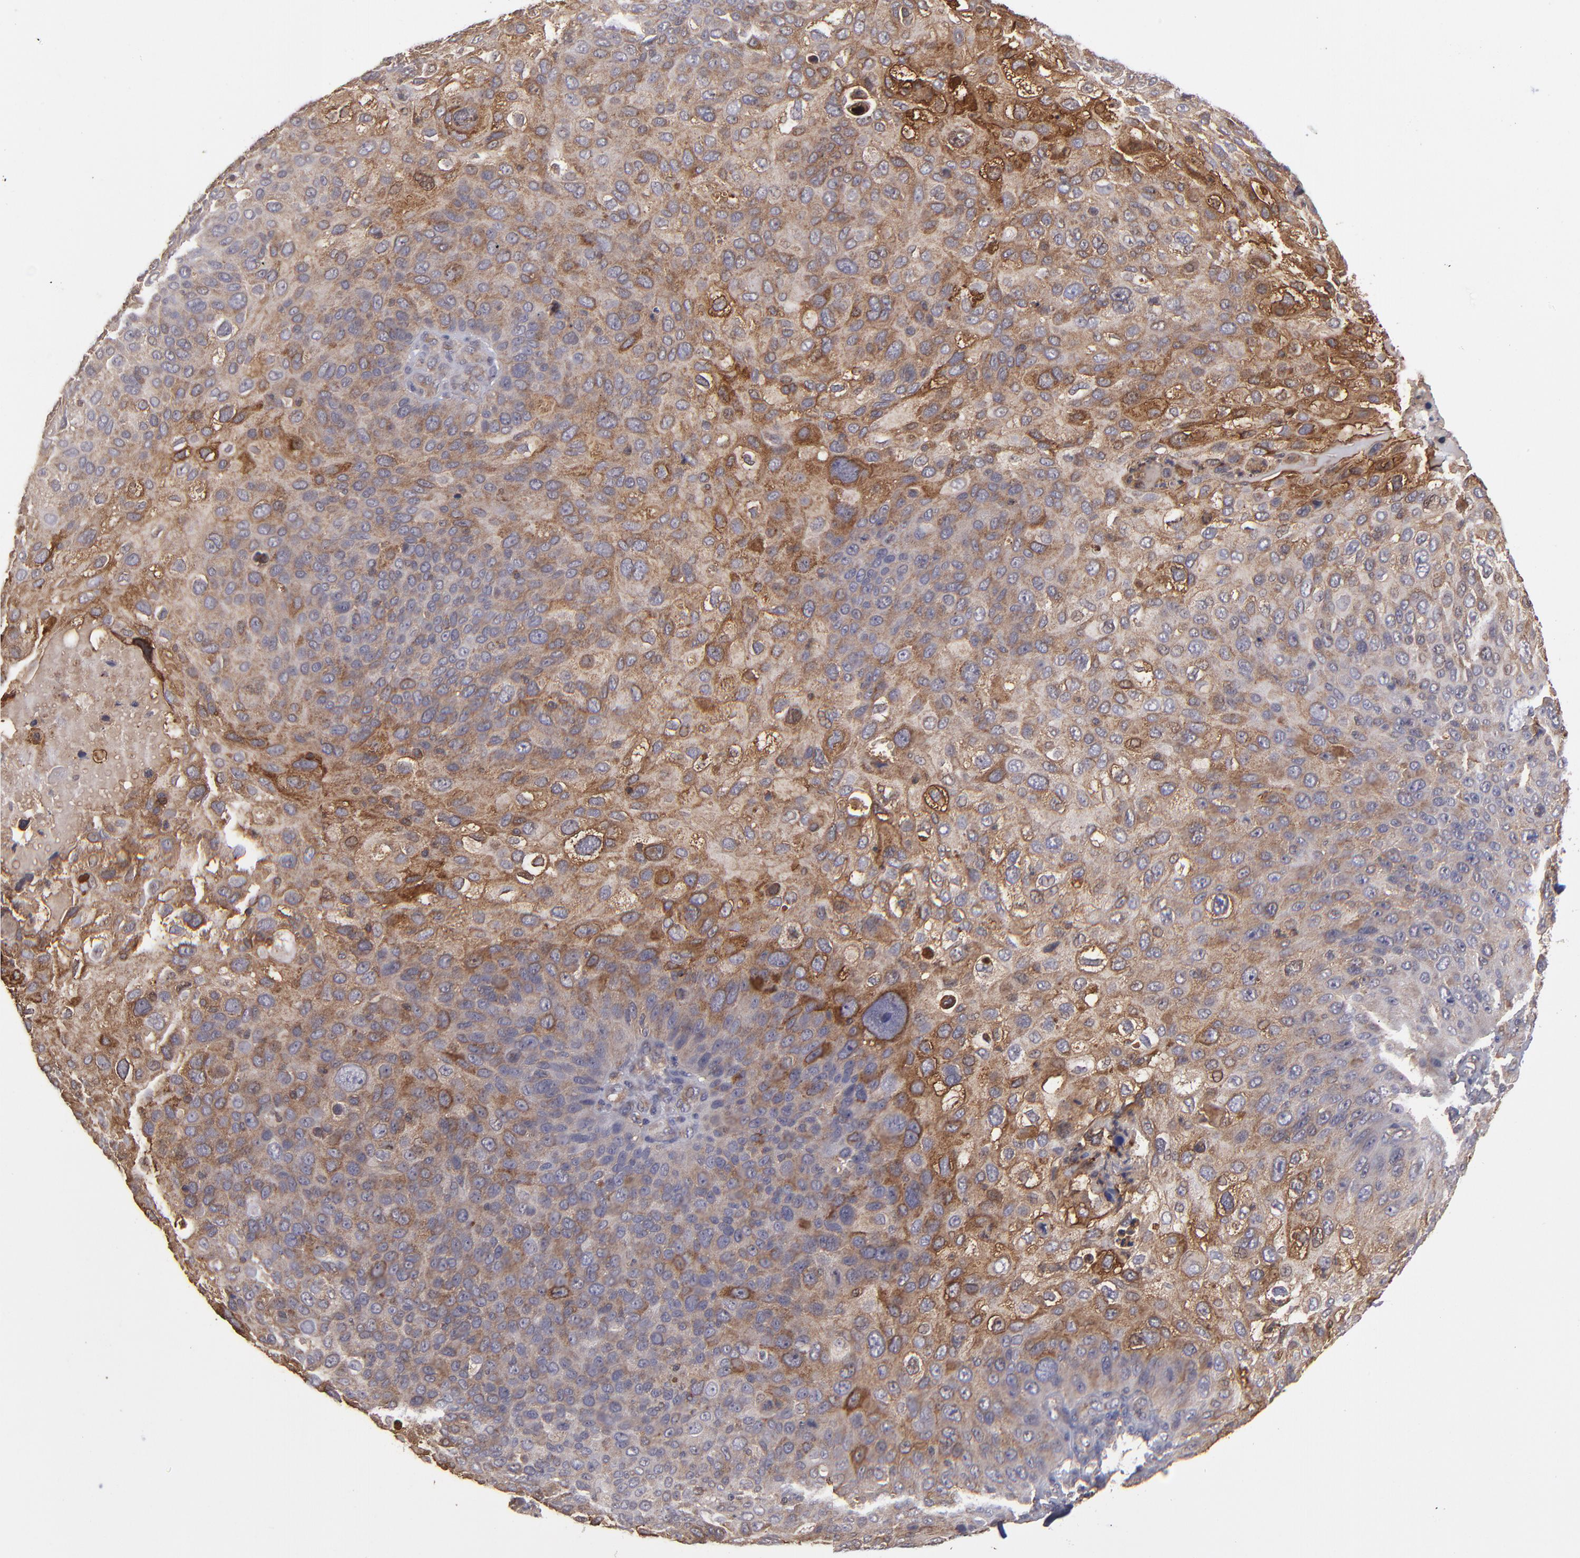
{"staining": {"intensity": "moderate", "quantity": "25%-75%", "location": "cytoplasmic/membranous"}, "tissue": "skin cancer", "cell_type": "Tumor cells", "image_type": "cancer", "snomed": [{"axis": "morphology", "description": "Squamous cell carcinoma, NOS"}, {"axis": "topography", "description": "Skin"}], "caption": "High-magnification brightfield microscopy of skin cancer (squamous cell carcinoma) stained with DAB (brown) and counterstained with hematoxylin (blue). tumor cells exhibit moderate cytoplasmic/membranous positivity is identified in approximately25%-75% of cells.", "gene": "NF2", "patient": {"sex": "male", "age": 87}}